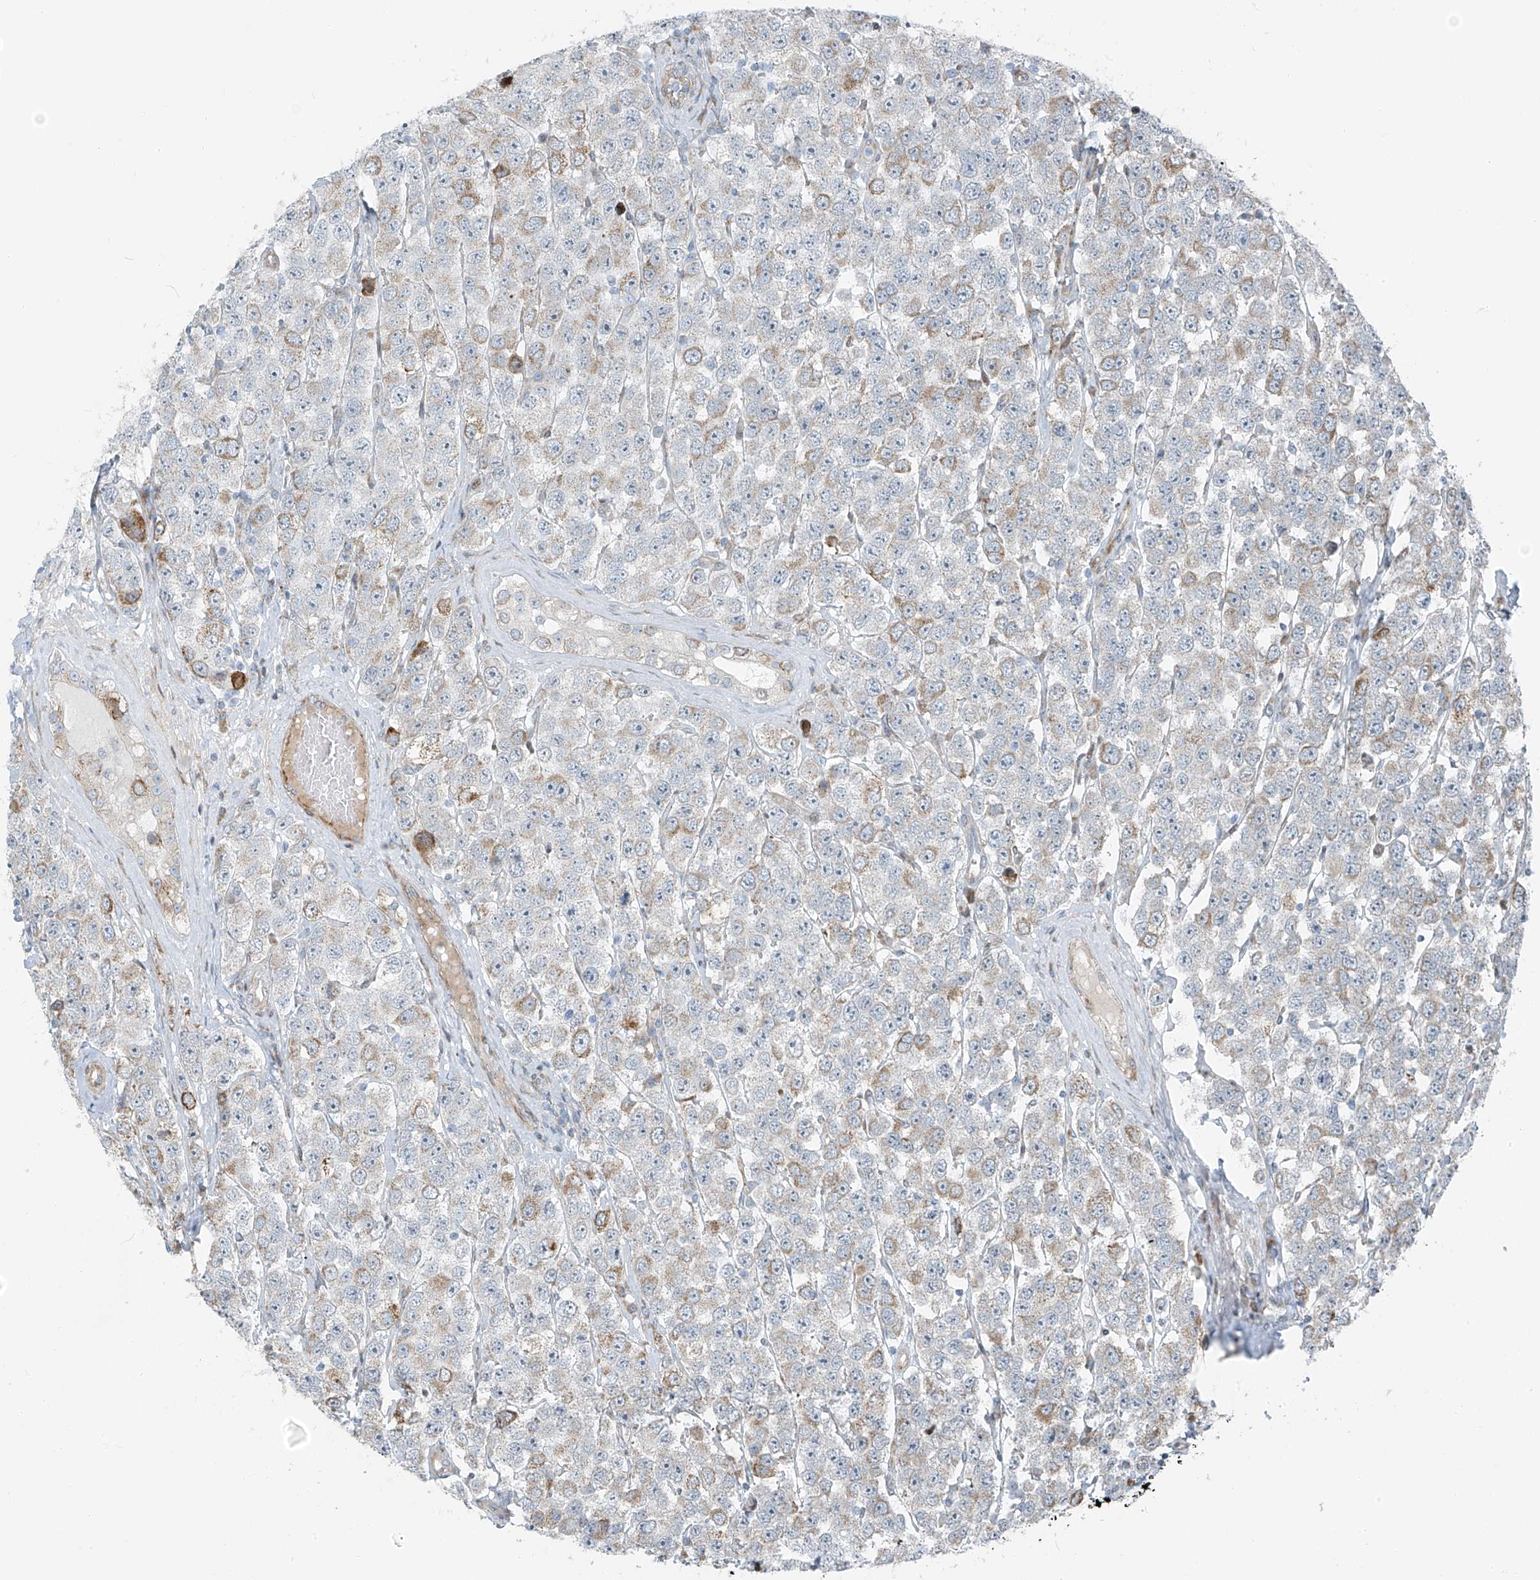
{"staining": {"intensity": "moderate", "quantity": "<25%", "location": "cytoplasmic/membranous"}, "tissue": "testis cancer", "cell_type": "Tumor cells", "image_type": "cancer", "snomed": [{"axis": "morphology", "description": "Seminoma, NOS"}, {"axis": "topography", "description": "Testis"}], "caption": "This image shows IHC staining of human seminoma (testis), with low moderate cytoplasmic/membranous staining in about <25% of tumor cells.", "gene": "HIC2", "patient": {"sex": "male", "age": 28}}